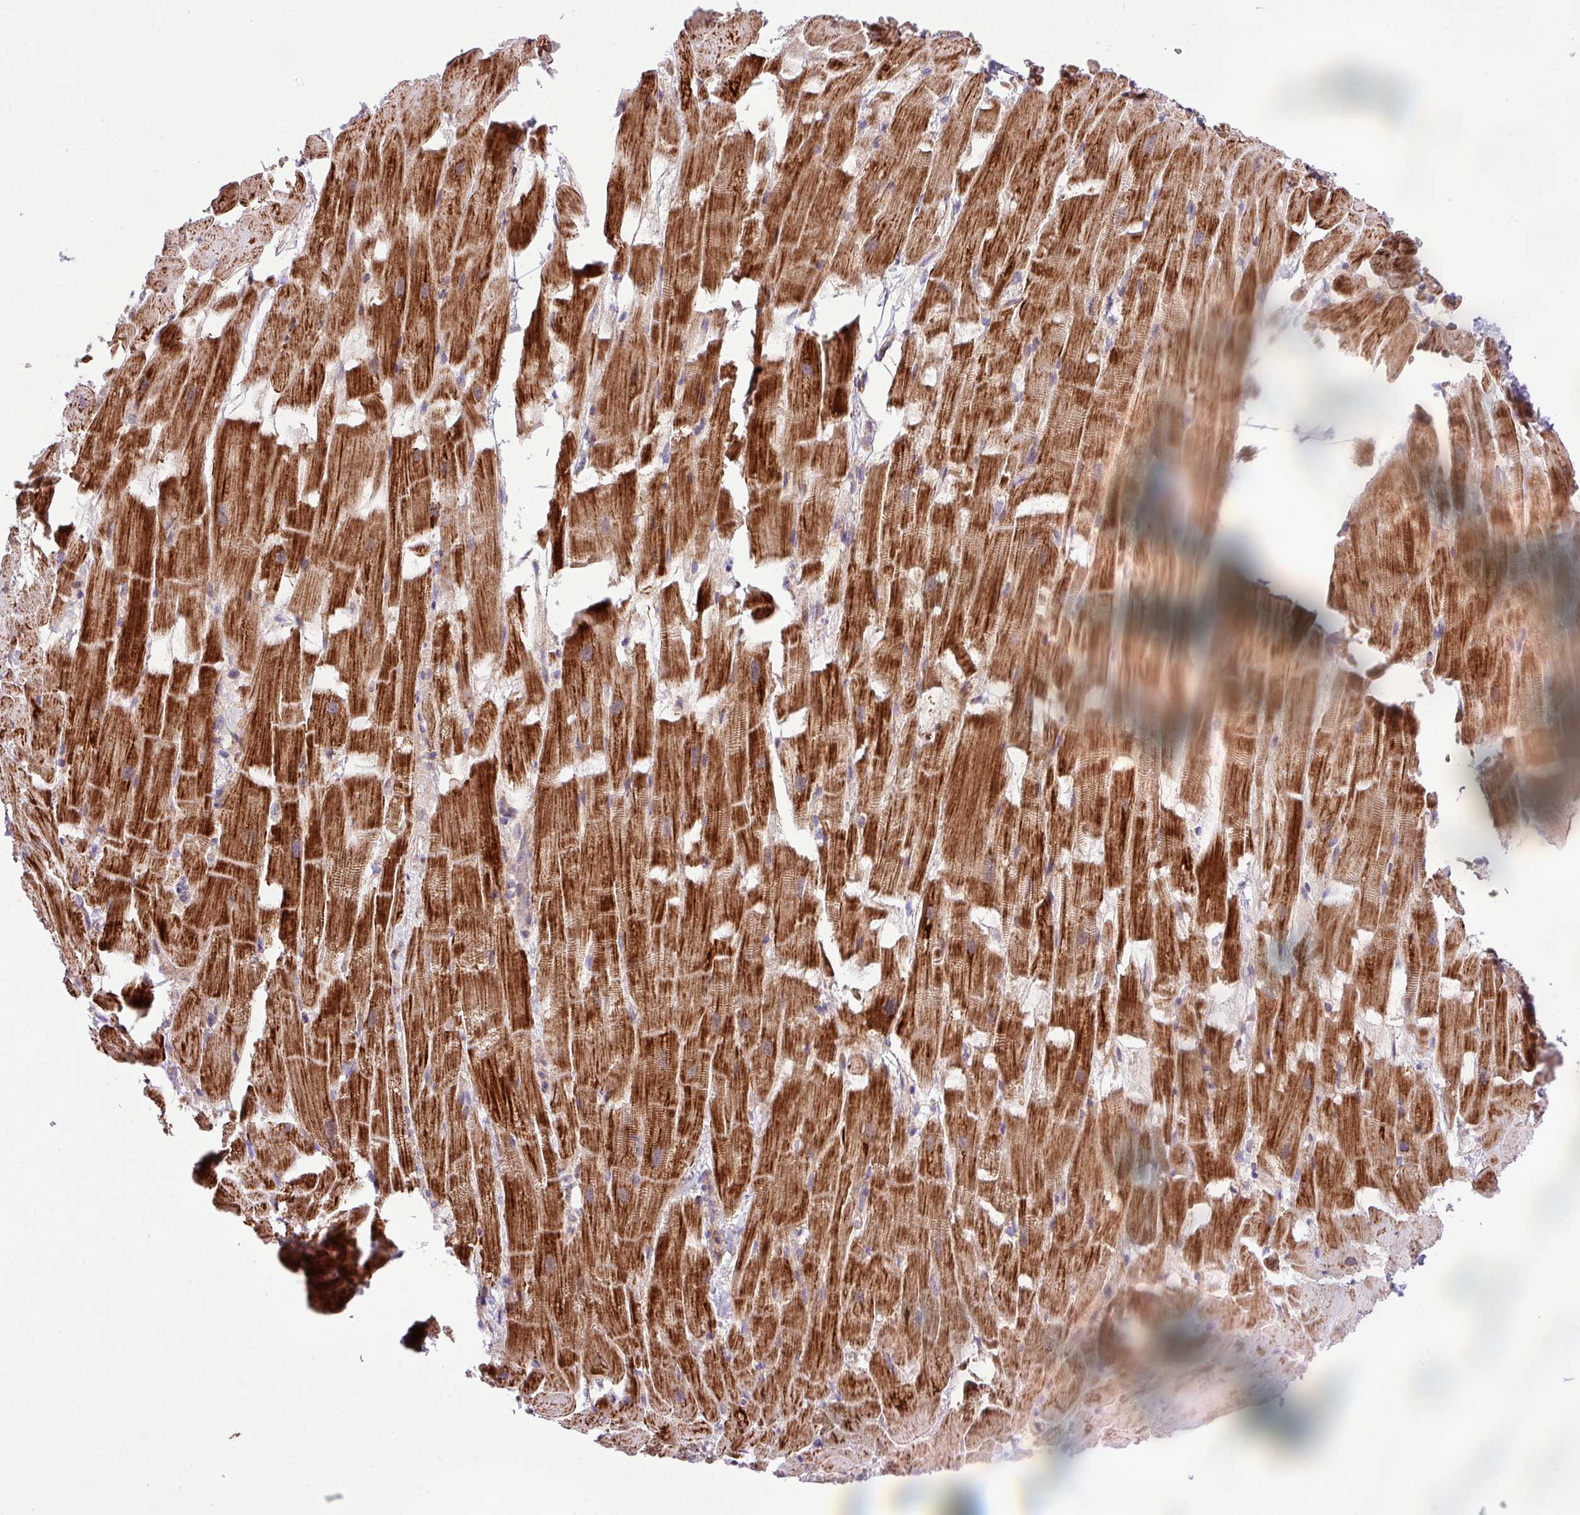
{"staining": {"intensity": "strong", "quantity": ">75%", "location": "cytoplasmic/membranous"}, "tissue": "heart muscle", "cell_type": "Cardiomyocytes", "image_type": "normal", "snomed": [{"axis": "morphology", "description": "Normal tissue, NOS"}, {"axis": "topography", "description": "Heart"}], "caption": "IHC (DAB) staining of normal heart muscle reveals strong cytoplasmic/membranous protein staining in approximately >75% of cardiomyocytes.", "gene": "B3GNT9", "patient": {"sex": "male", "age": 37}}